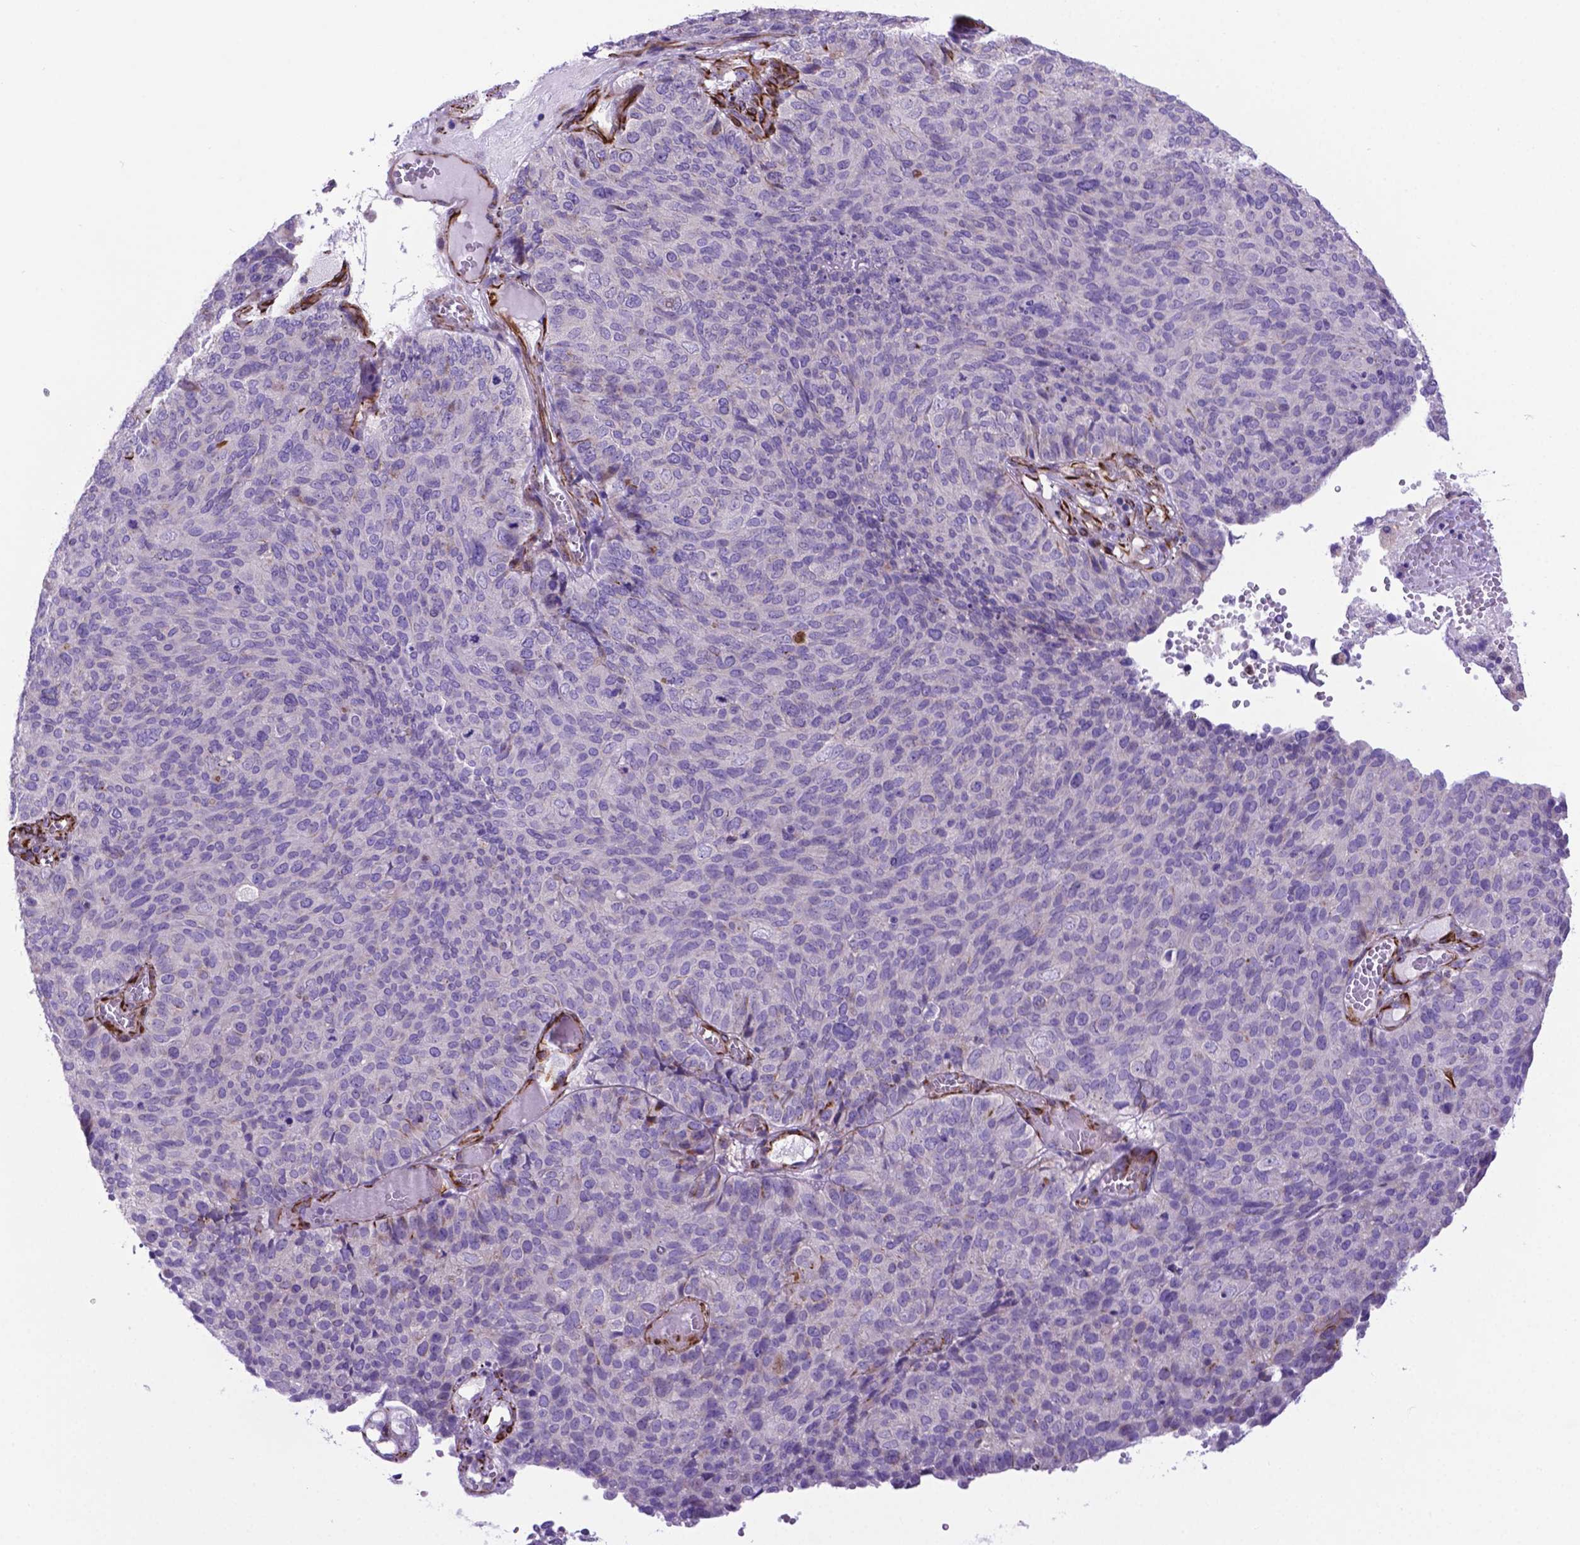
{"staining": {"intensity": "negative", "quantity": "none", "location": "none"}, "tissue": "ovarian cancer", "cell_type": "Tumor cells", "image_type": "cancer", "snomed": [{"axis": "morphology", "description": "Carcinoma, endometroid"}, {"axis": "topography", "description": "Ovary"}], "caption": "DAB immunohistochemical staining of human endometroid carcinoma (ovarian) shows no significant expression in tumor cells. Brightfield microscopy of immunohistochemistry (IHC) stained with DAB (brown) and hematoxylin (blue), captured at high magnification.", "gene": "LZTR1", "patient": {"sex": "female", "age": 58}}